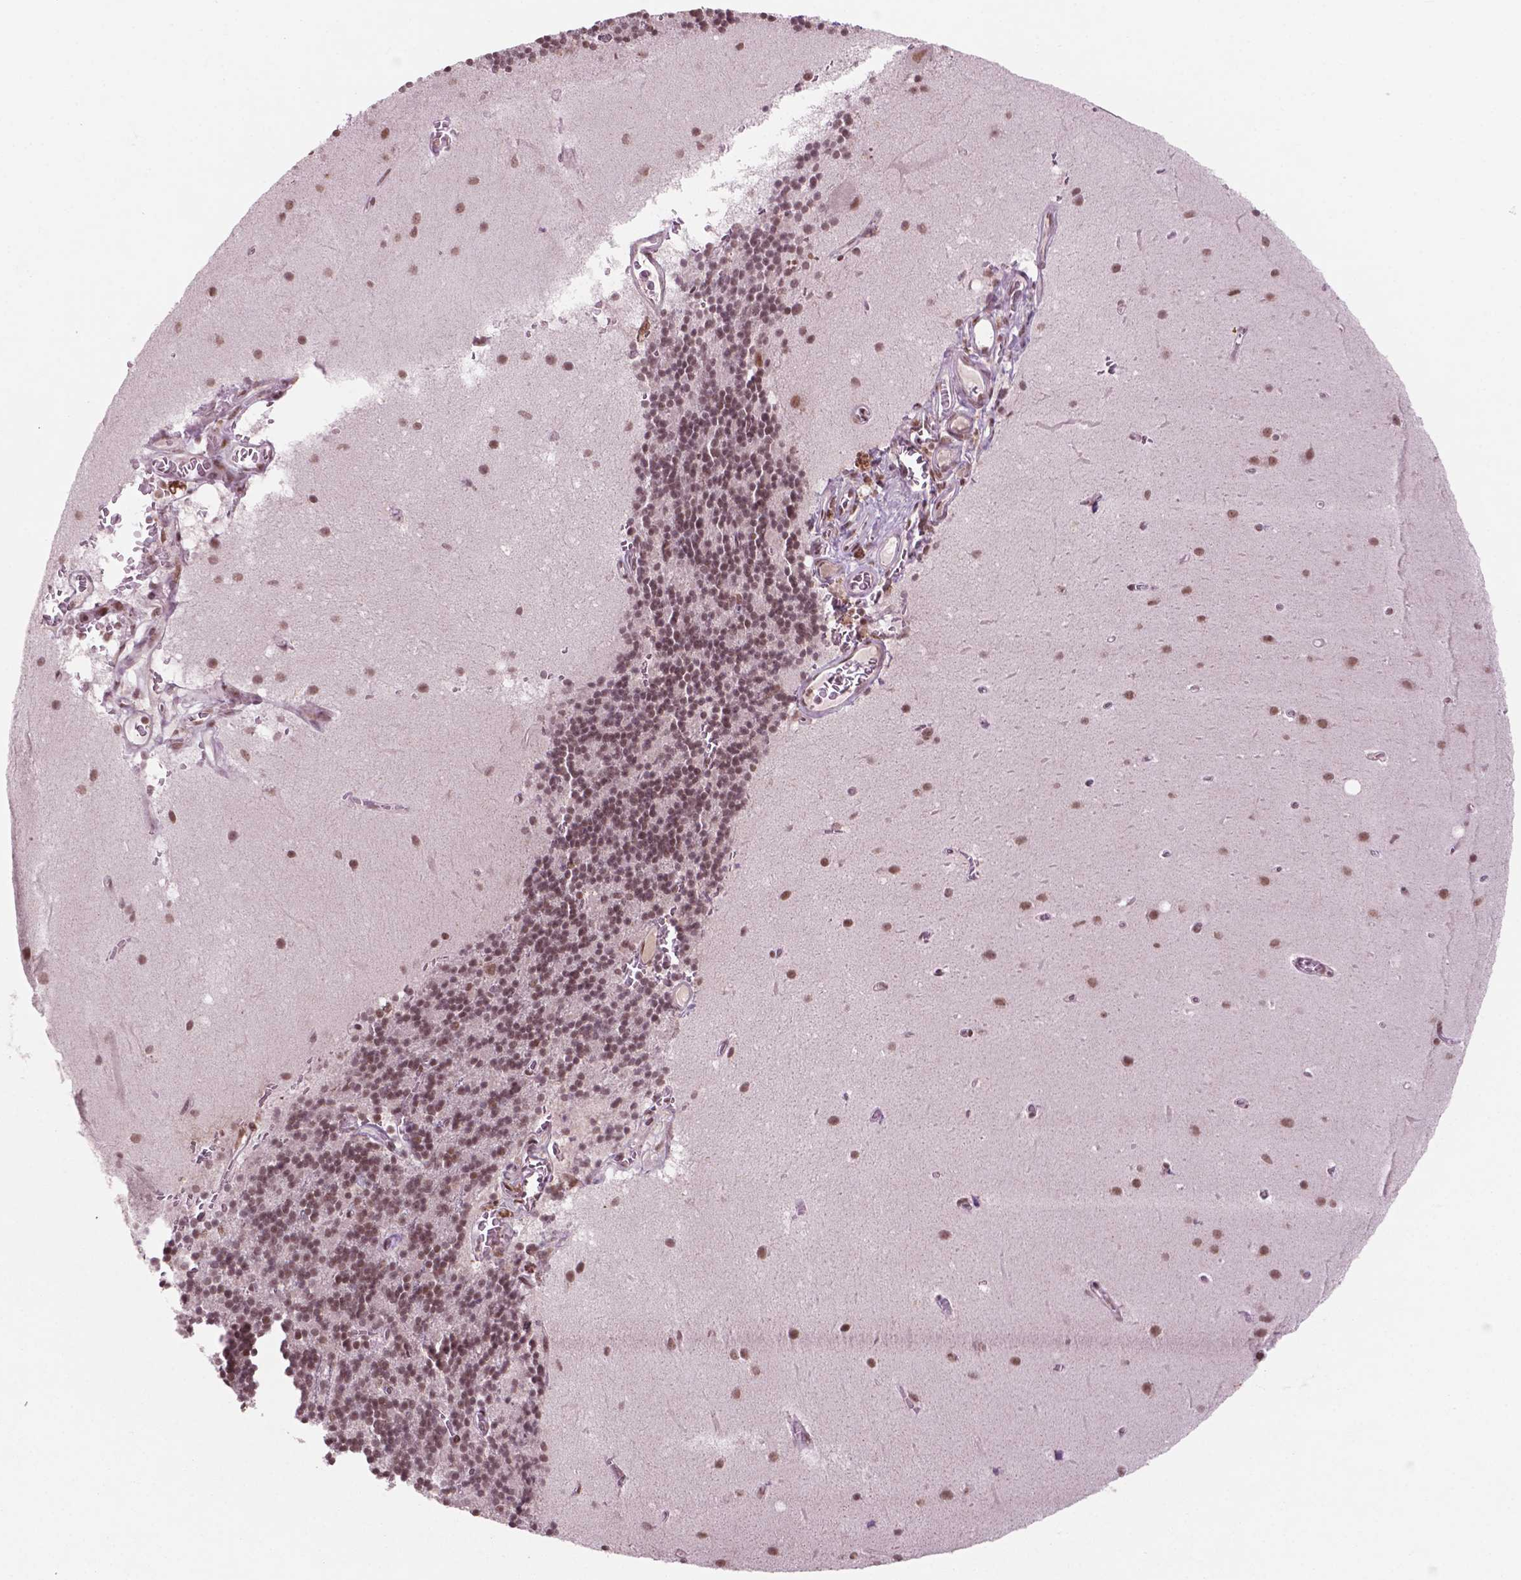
{"staining": {"intensity": "moderate", "quantity": ">75%", "location": "nuclear"}, "tissue": "cerebellum", "cell_type": "Cells in granular layer", "image_type": "normal", "snomed": [{"axis": "morphology", "description": "Normal tissue, NOS"}, {"axis": "topography", "description": "Cerebellum"}], "caption": "Immunohistochemistry (IHC) staining of normal cerebellum, which demonstrates medium levels of moderate nuclear positivity in about >75% of cells in granular layer indicating moderate nuclear protein positivity. The staining was performed using DAB (brown) for protein detection and nuclei were counterstained in hematoxylin (blue).", "gene": "POLR2E", "patient": {"sex": "male", "age": 70}}